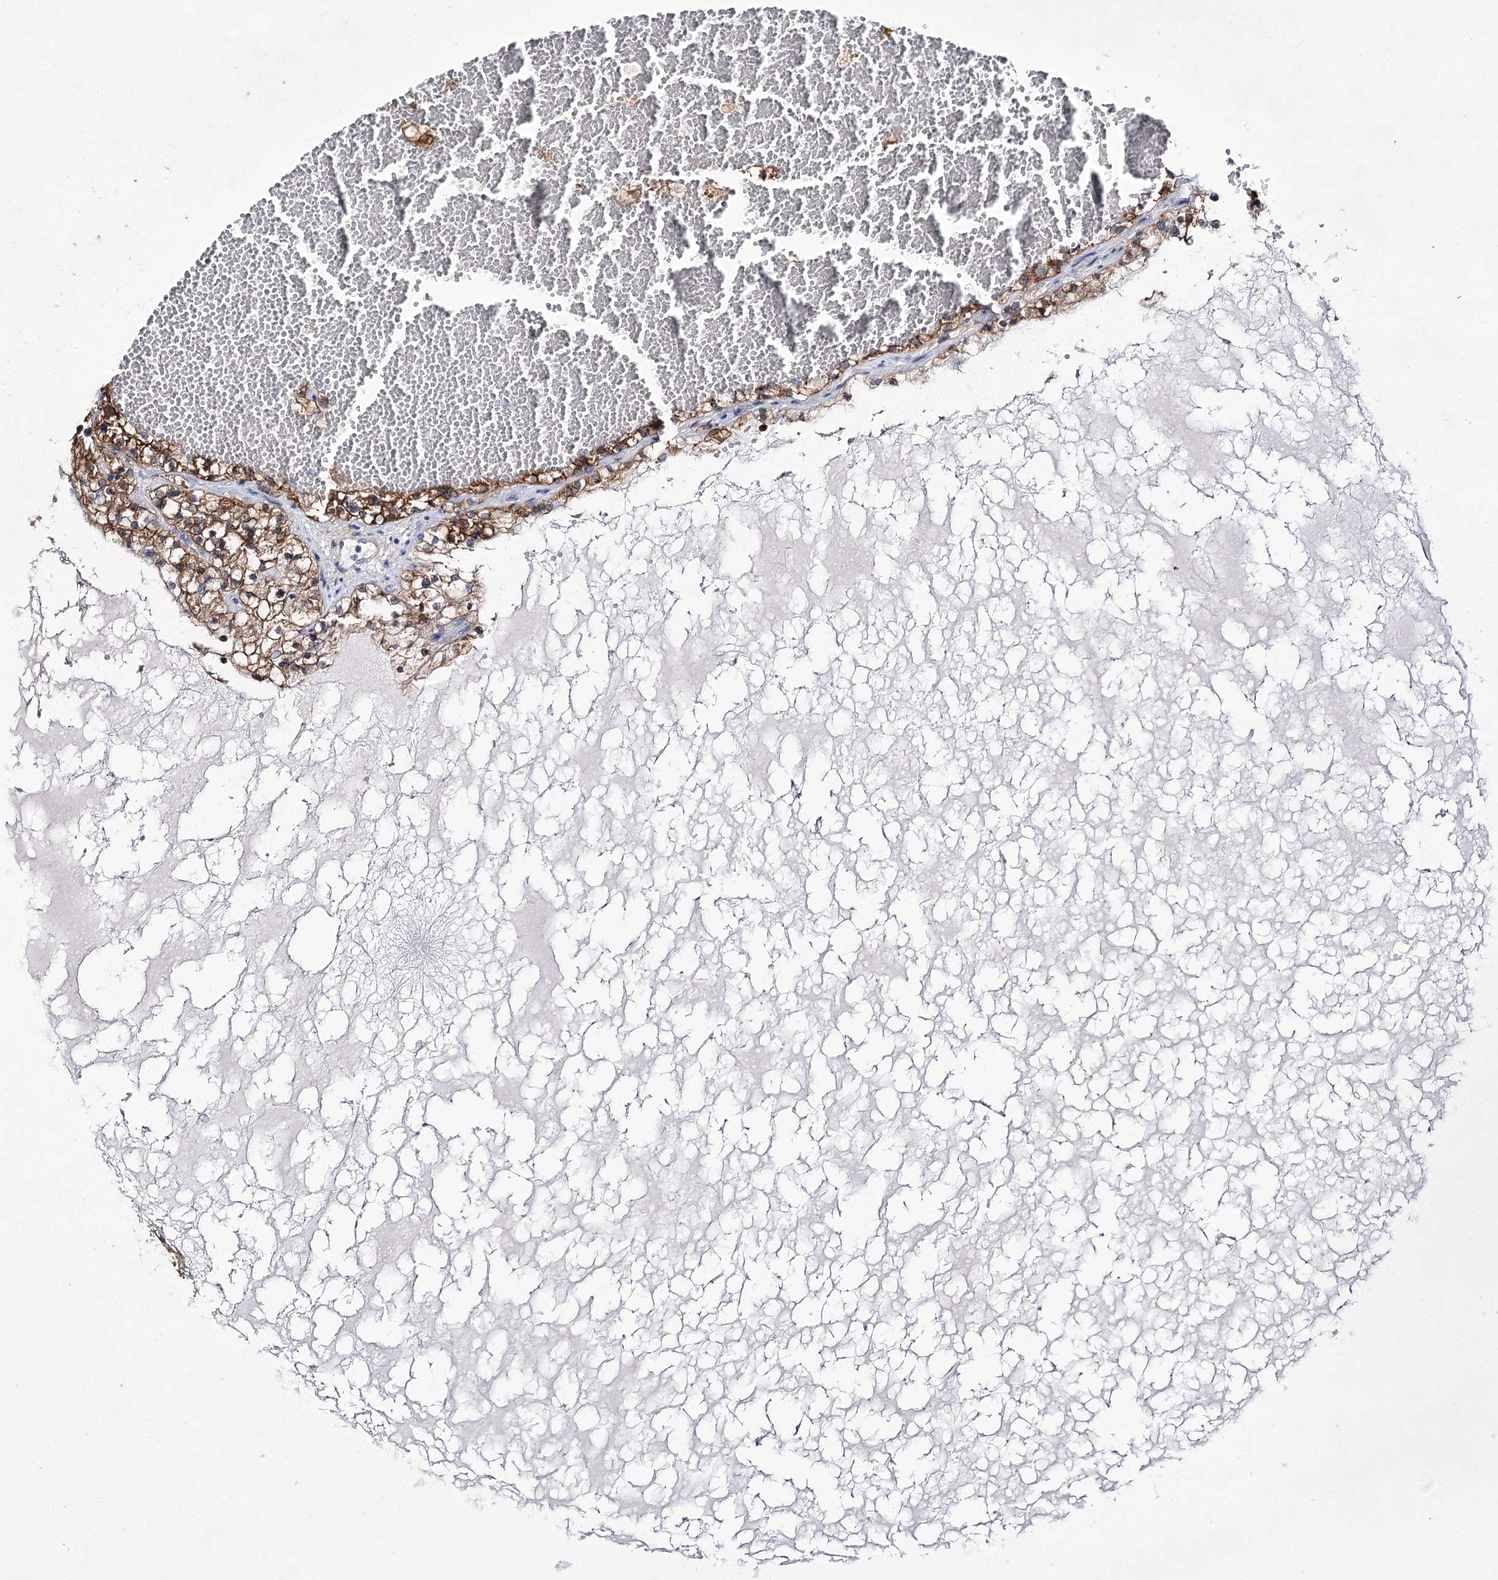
{"staining": {"intensity": "moderate", "quantity": ">75%", "location": "cytoplasmic/membranous"}, "tissue": "renal cancer", "cell_type": "Tumor cells", "image_type": "cancer", "snomed": [{"axis": "morphology", "description": "Normal tissue, NOS"}, {"axis": "morphology", "description": "Adenocarcinoma, NOS"}, {"axis": "topography", "description": "Kidney"}], "caption": "Protein staining of renal adenocarcinoma tissue shows moderate cytoplasmic/membranous positivity in approximately >75% of tumor cells.", "gene": "UGDH", "patient": {"sex": "male", "age": 68}}